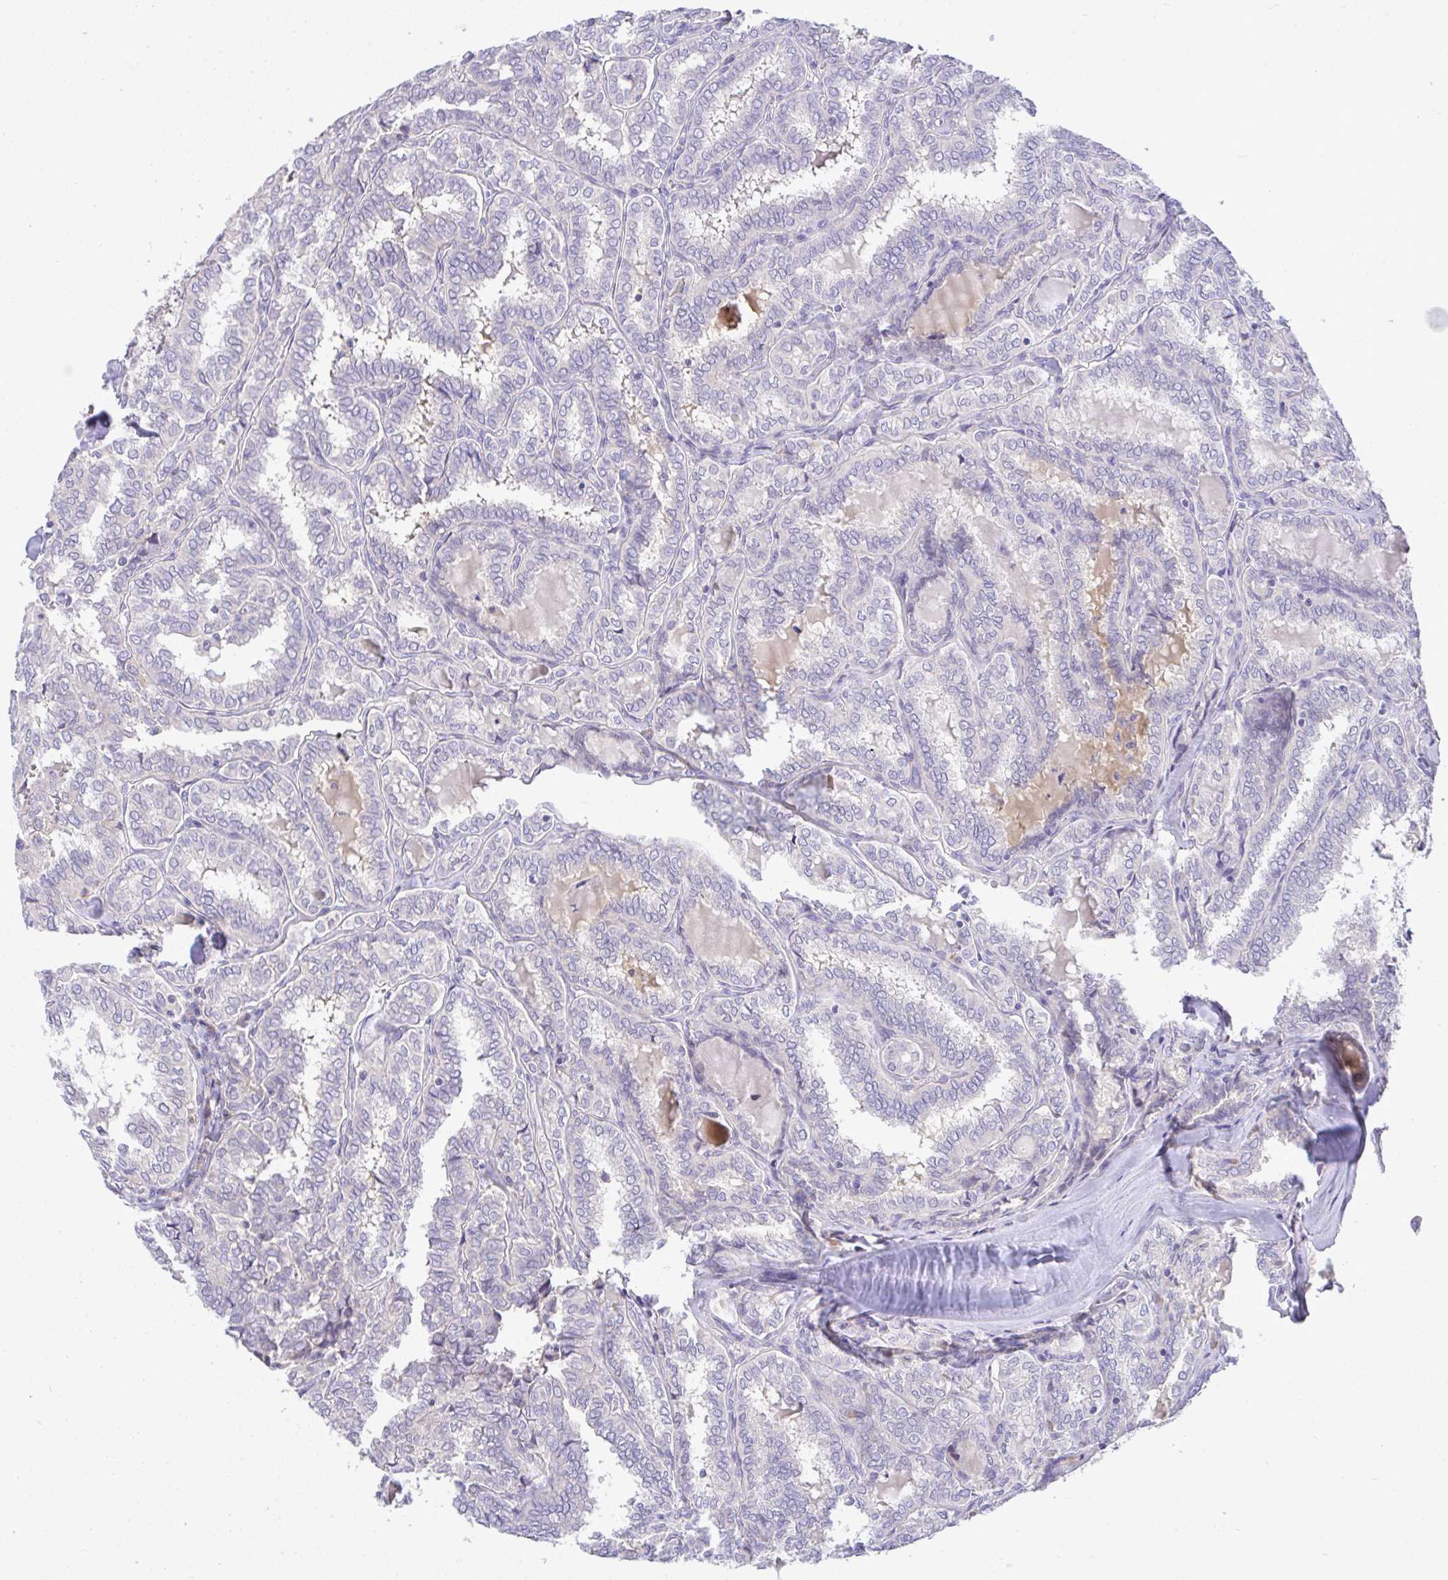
{"staining": {"intensity": "negative", "quantity": "none", "location": "none"}, "tissue": "thyroid cancer", "cell_type": "Tumor cells", "image_type": "cancer", "snomed": [{"axis": "morphology", "description": "Papillary adenocarcinoma, NOS"}, {"axis": "topography", "description": "Thyroid gland"}], "caption": "High magnification brightfield microscopy of papillary adenocarcinoma (thyroid) stained with DAB (brown) and counterstained with hematoxylin (blue): tumor cells show no significant positivity.", "gene": "ZNF581", "patient": {"sex": "female", "age": 30}}